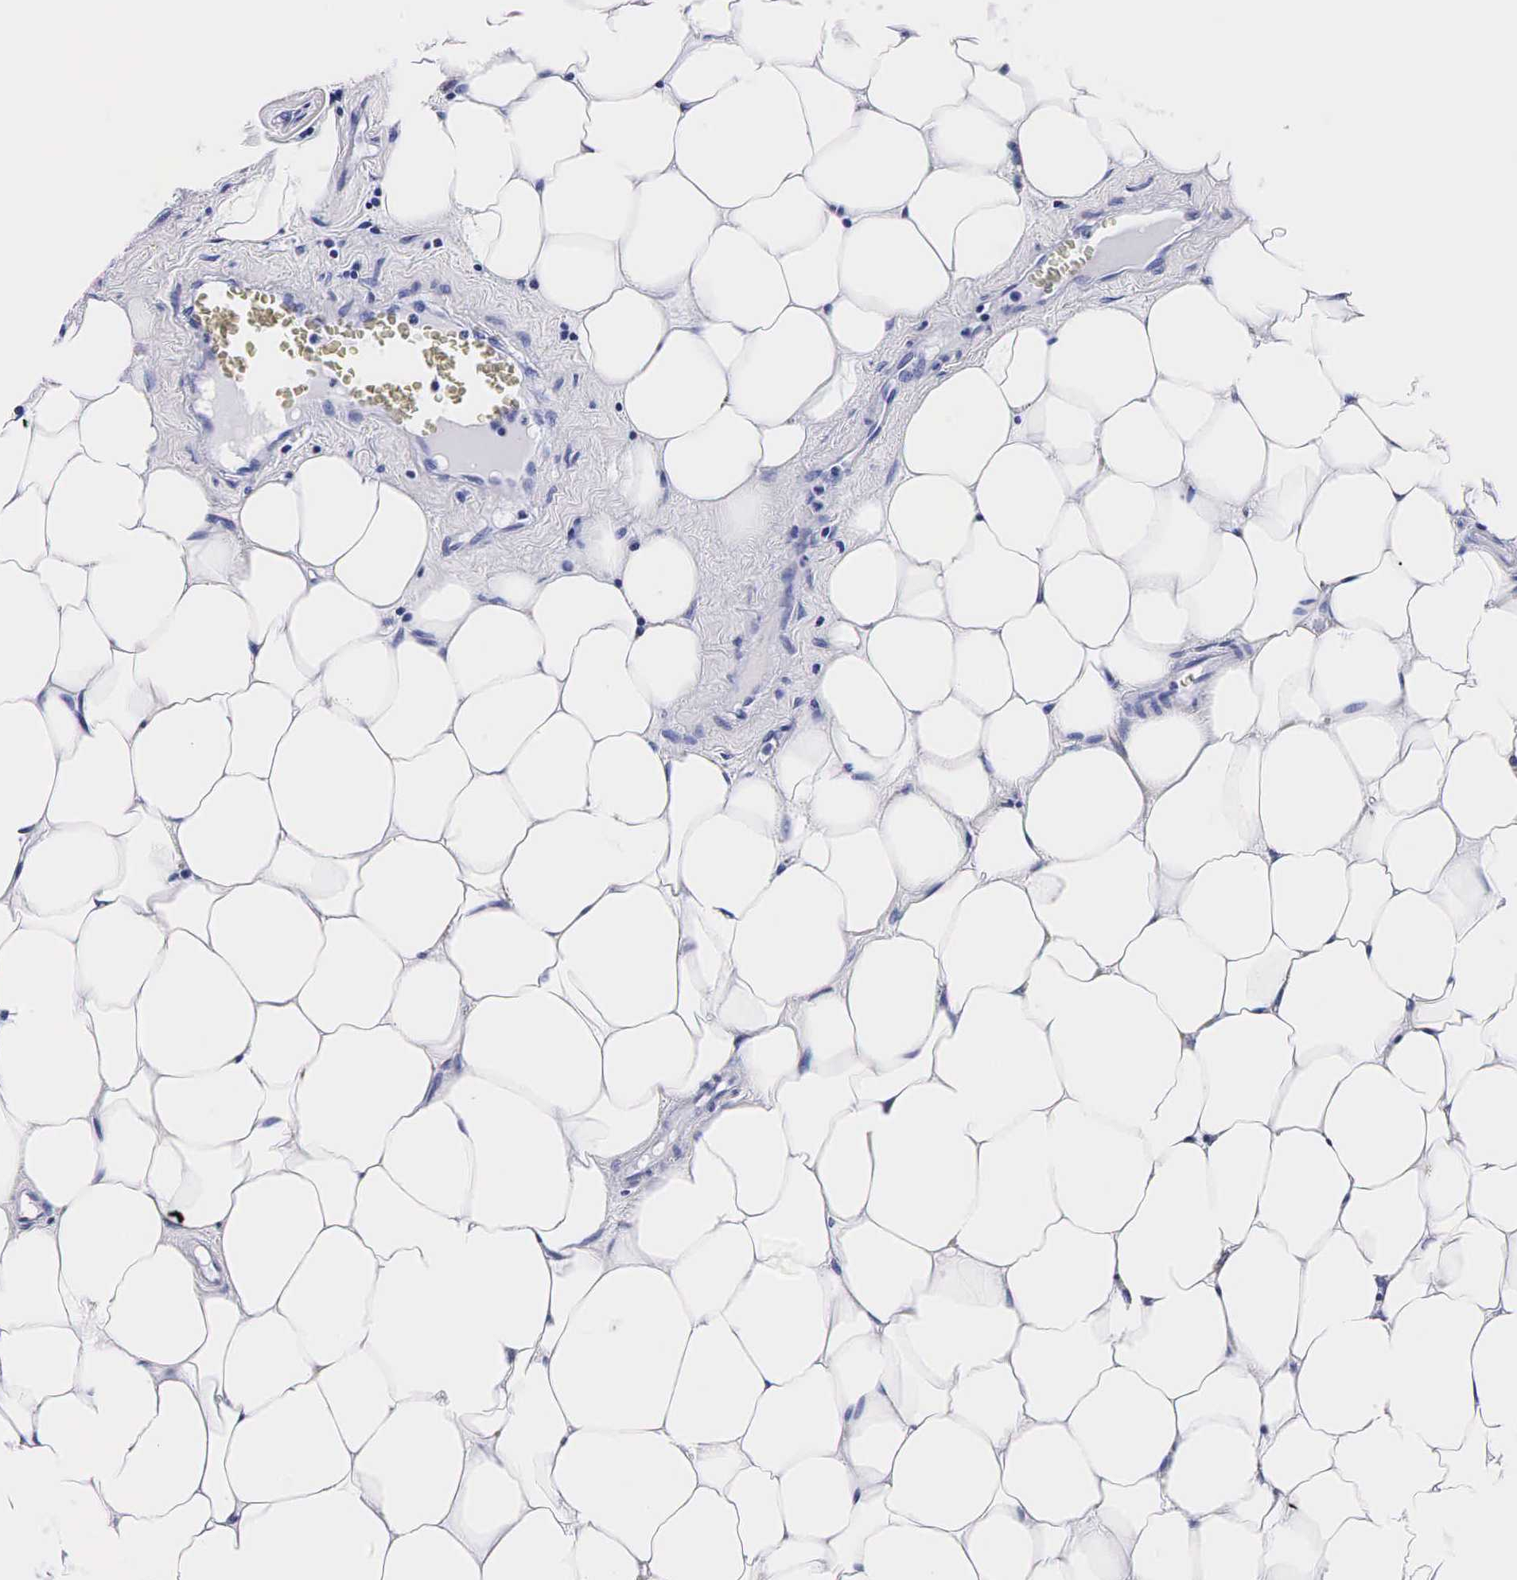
{"staining": {"intensity": "negative", "quantity": "none", "location": "none"}, "tissue": "breast cancer", "cell_type": "Tumor cells", "image_type": "cancer", "snomed": [{"axis": "morphology", "description": "Duct carcinoma"}, {"axis": "topography", "description": "Breast"}], "caption": "Immunohistochemistry (IHC) micrograph of human breast cancer stained for a protein (brown), which exhibits no positivity in tumor cells.", "gene": "TG", "patient": {"sex": "female", "age": 68}}